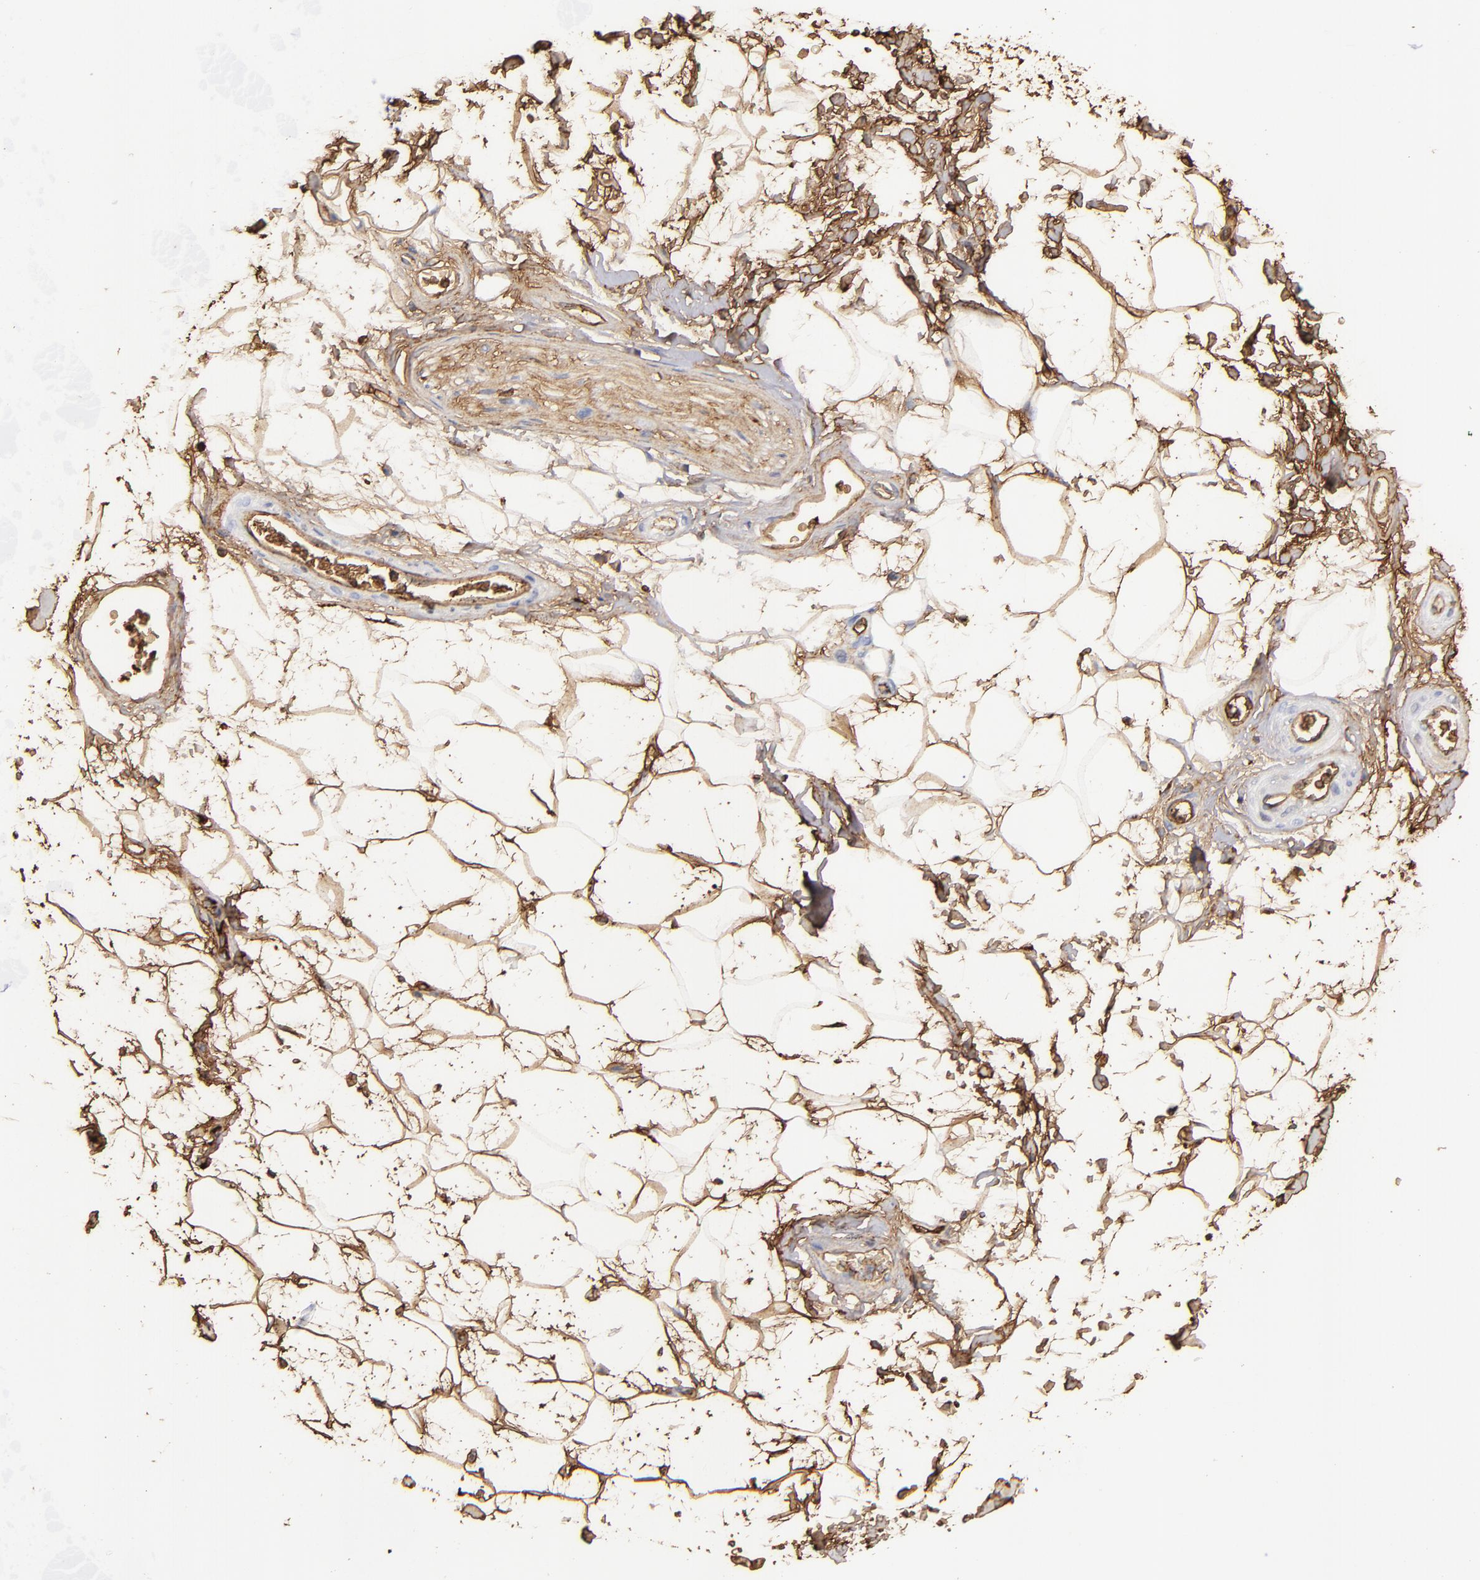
{"staining": {"intensity": "moderate", "quantity": ">75%", "location": "cytoplasmic/membranous"}, "tissue": "adipose tissue", "cell_type": "Adipocytes", "image_type": "normal", "snomed": [{"axis": "morphology", "description": "Normal tissue, NOS"}, {"axis": "topography", "description": "Soft tissue"}], "caption": "Benign adipose tissue was stained to show a protein in brown. There is medium levels of moderate cytoplasmic/membranous staining in approximately >75% of adipocytes. Nuclei are stained in blue.", "gene": "FGB", "patient": {"sex": "male", "age": 72}}